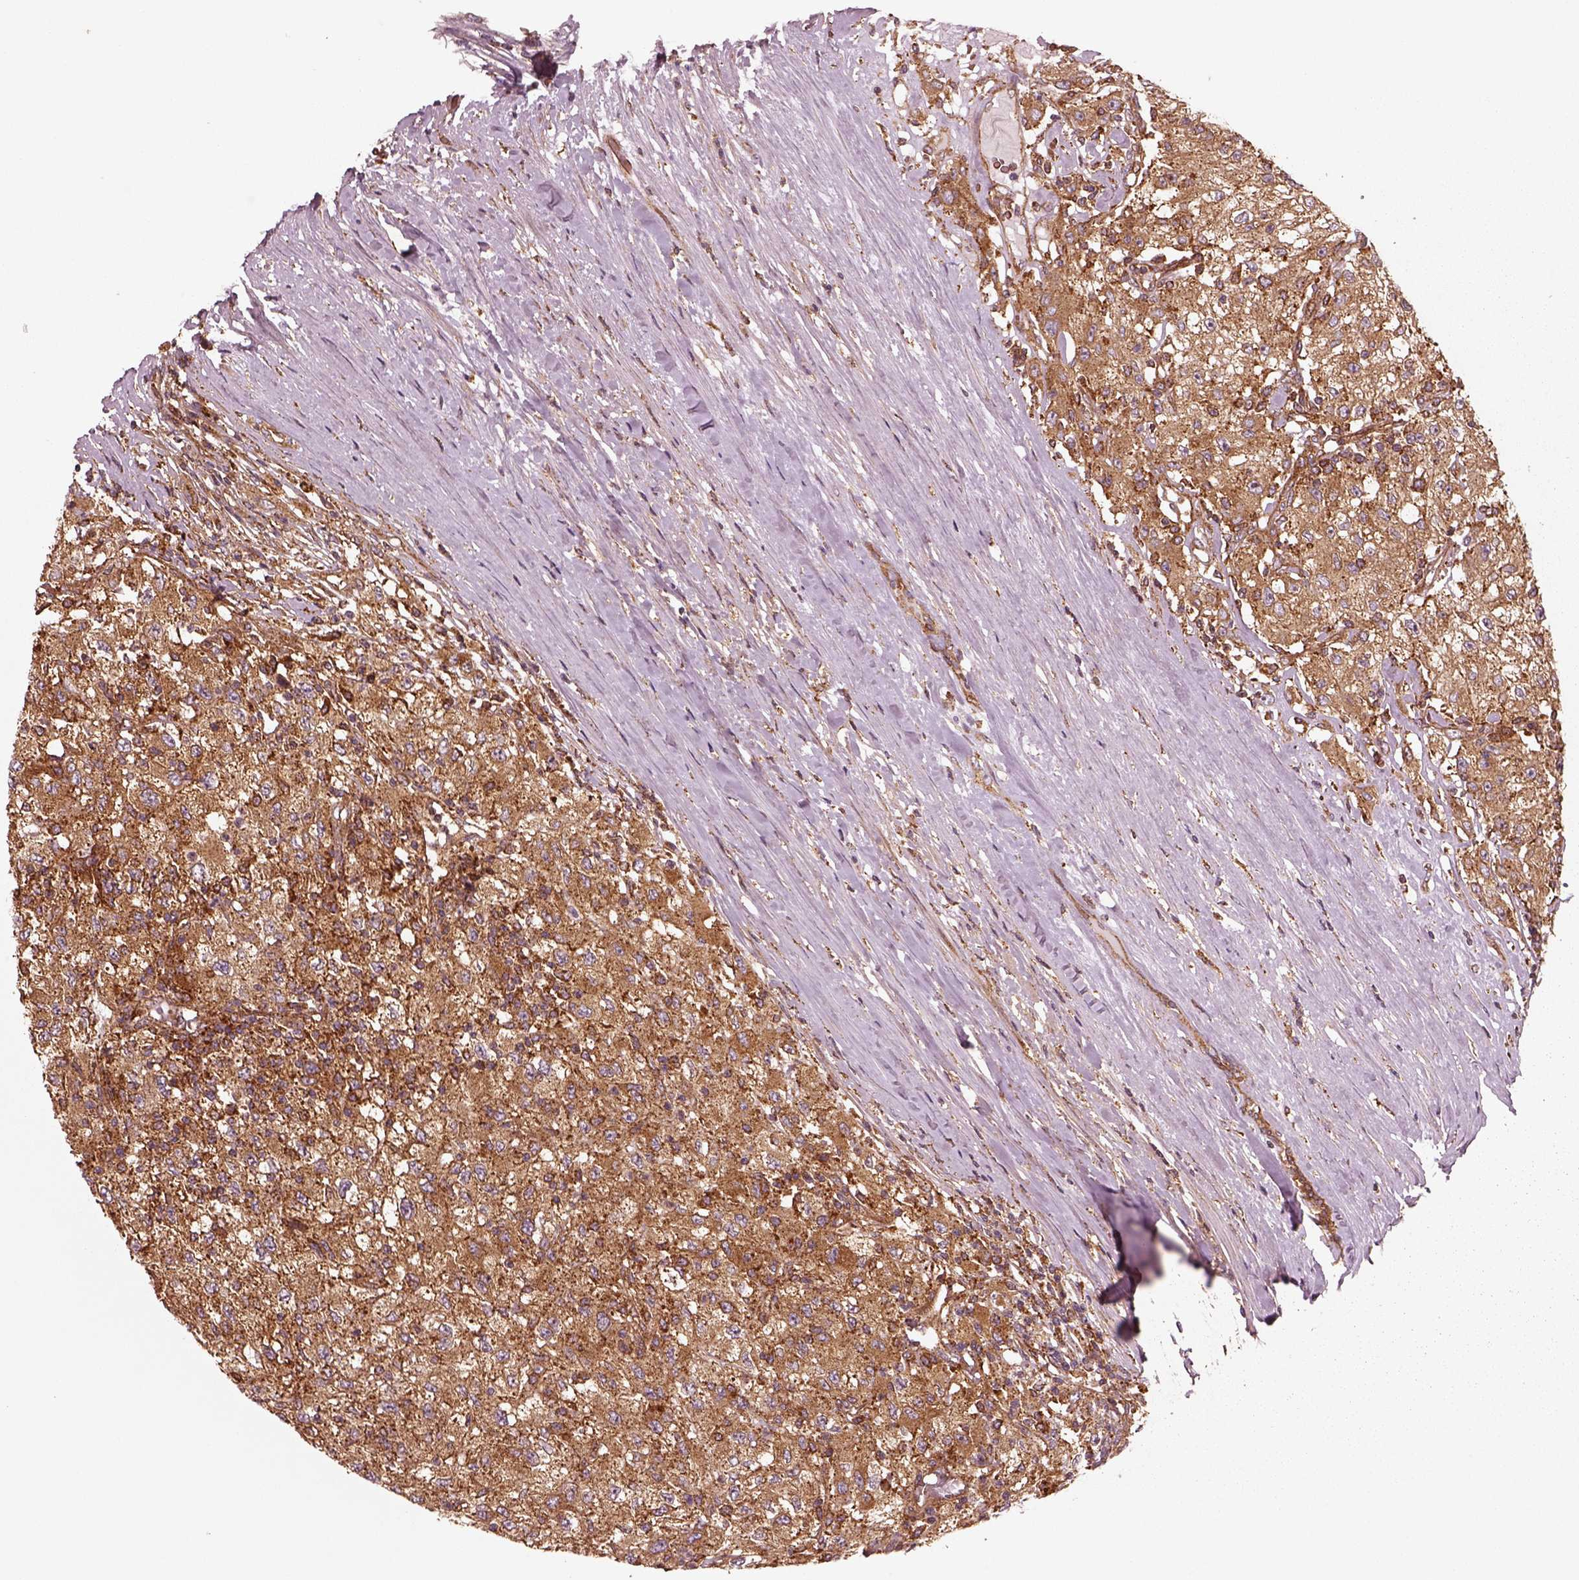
{"staining": {"intensity": "moderate", "quantity": "25%-75%", "location": "cytoplasmic/membranous"}, "tissue": "renal cancer", "cell_type": "Tumor cells", "image_type": "cancer", "snomed": [{"axis": "morphology", "description": "Adenocarcinoma, NOS"}, {"axis": "topography", "description": "Kidney"}], "caption": "Renal cancer was stained to show a protein in brown. There is medium levels of moderate cytoplasmic/membranous positivity in approximately 25%-75% of tumor cells. Ihc stains the protein in brown and the nuclei are stained blue.", "gene": "WASHC2A", "patient": {"sex": "female", "age": 67}}